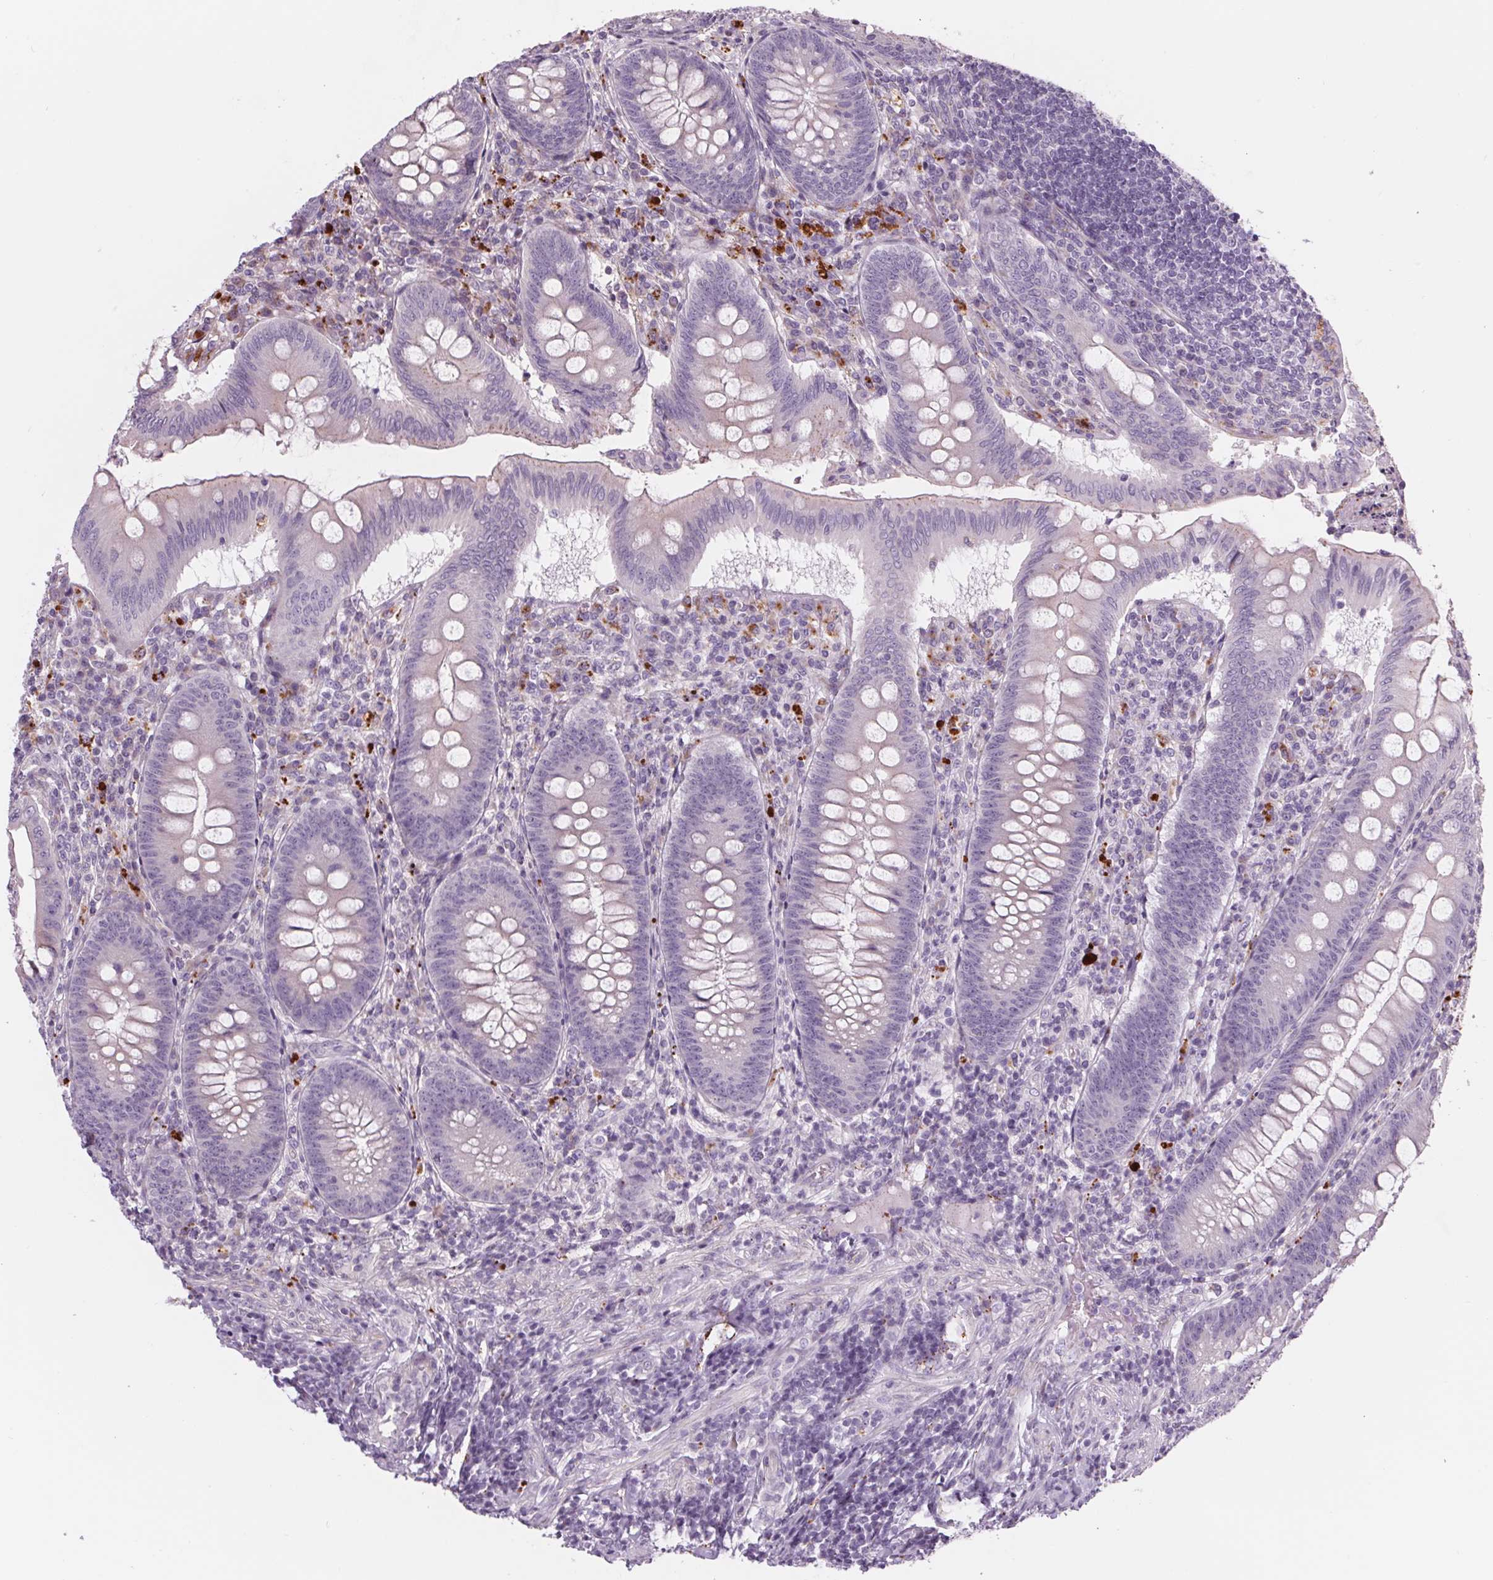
{"staining": {"intensity": "negative", "quantity": "none", "location": "none"}, "tissue": "appendix", "cell_type": "Glandular cells", "image_type": "normal", "snomed": [{"axis": "morphology", "description": "Normal tissue, NOS"}, {"axis": "morphology", "description": "Inflammation, NOS"}, {"axis": "topography", "description": "Appendix"}], "caption": "A high-resolution micrograph shows immunohistochemistry staining of normal appendix, which reveals no significant positivity in glandular cells. The staining was performed using DAB (3,3'-diaminobenzidine) to visualize the protein expression in brown, while the nuclei were stained in blue with hematoxylin (Magnification: 20x).", "gene": "SAMD5", "patient": {"sex": "male", "age": 16}}